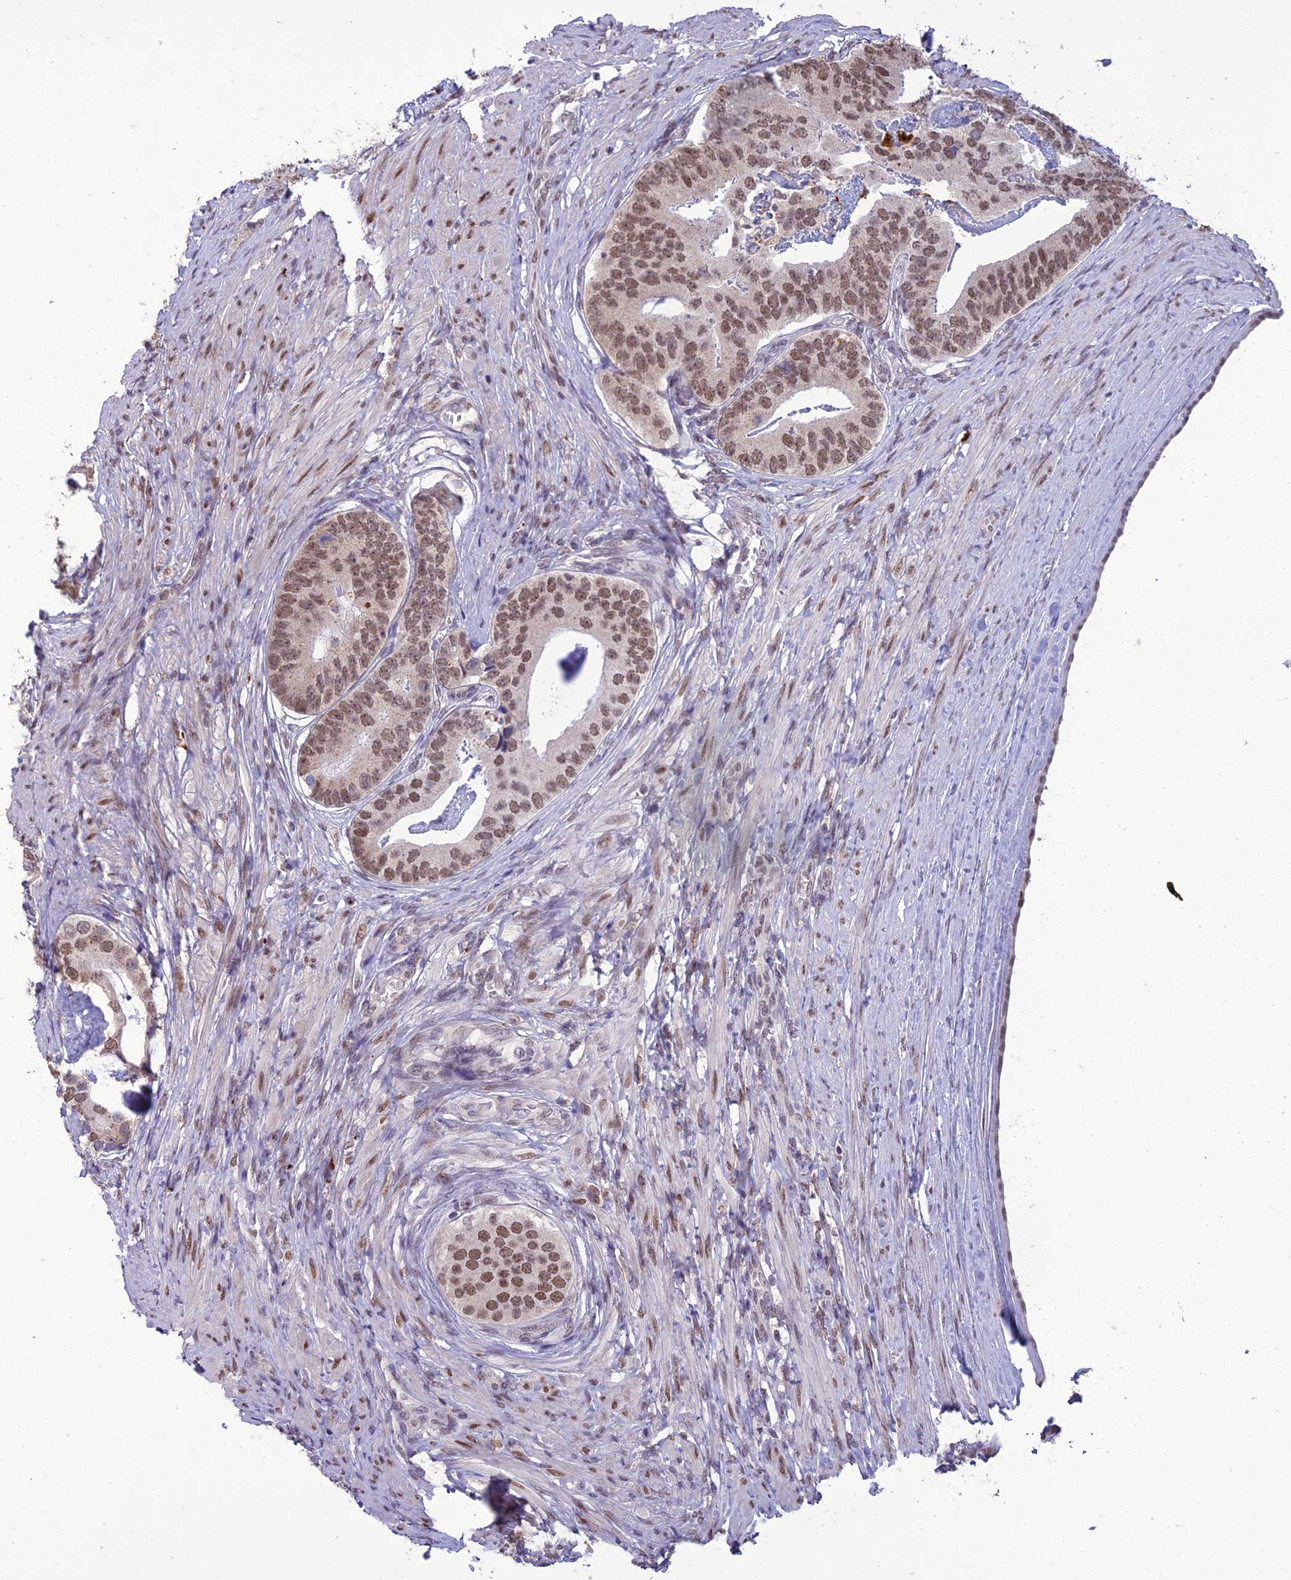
{"staining": {"intensity": "moderate", "quantity": ">75%", "location": "nuclear"}, "tissue": "prostate cancer", "cell_type": "Tumor cells", "image_type": "cancer", "snomed": [{"axis": "morphology", "description": "Adenocarcinoma, Low grade"}, {"axis": "topography", "description": "Prostate"}], "caption": "A brown stain highlights moderate nuclear expression of a protein in prostate cancer (low-grade adenocarcinoma) tumor cells. (IHC, brightfield microscopy, high magnification).", "gene": "RANBP3", "patient": {"sex": "male", "age": 71}}